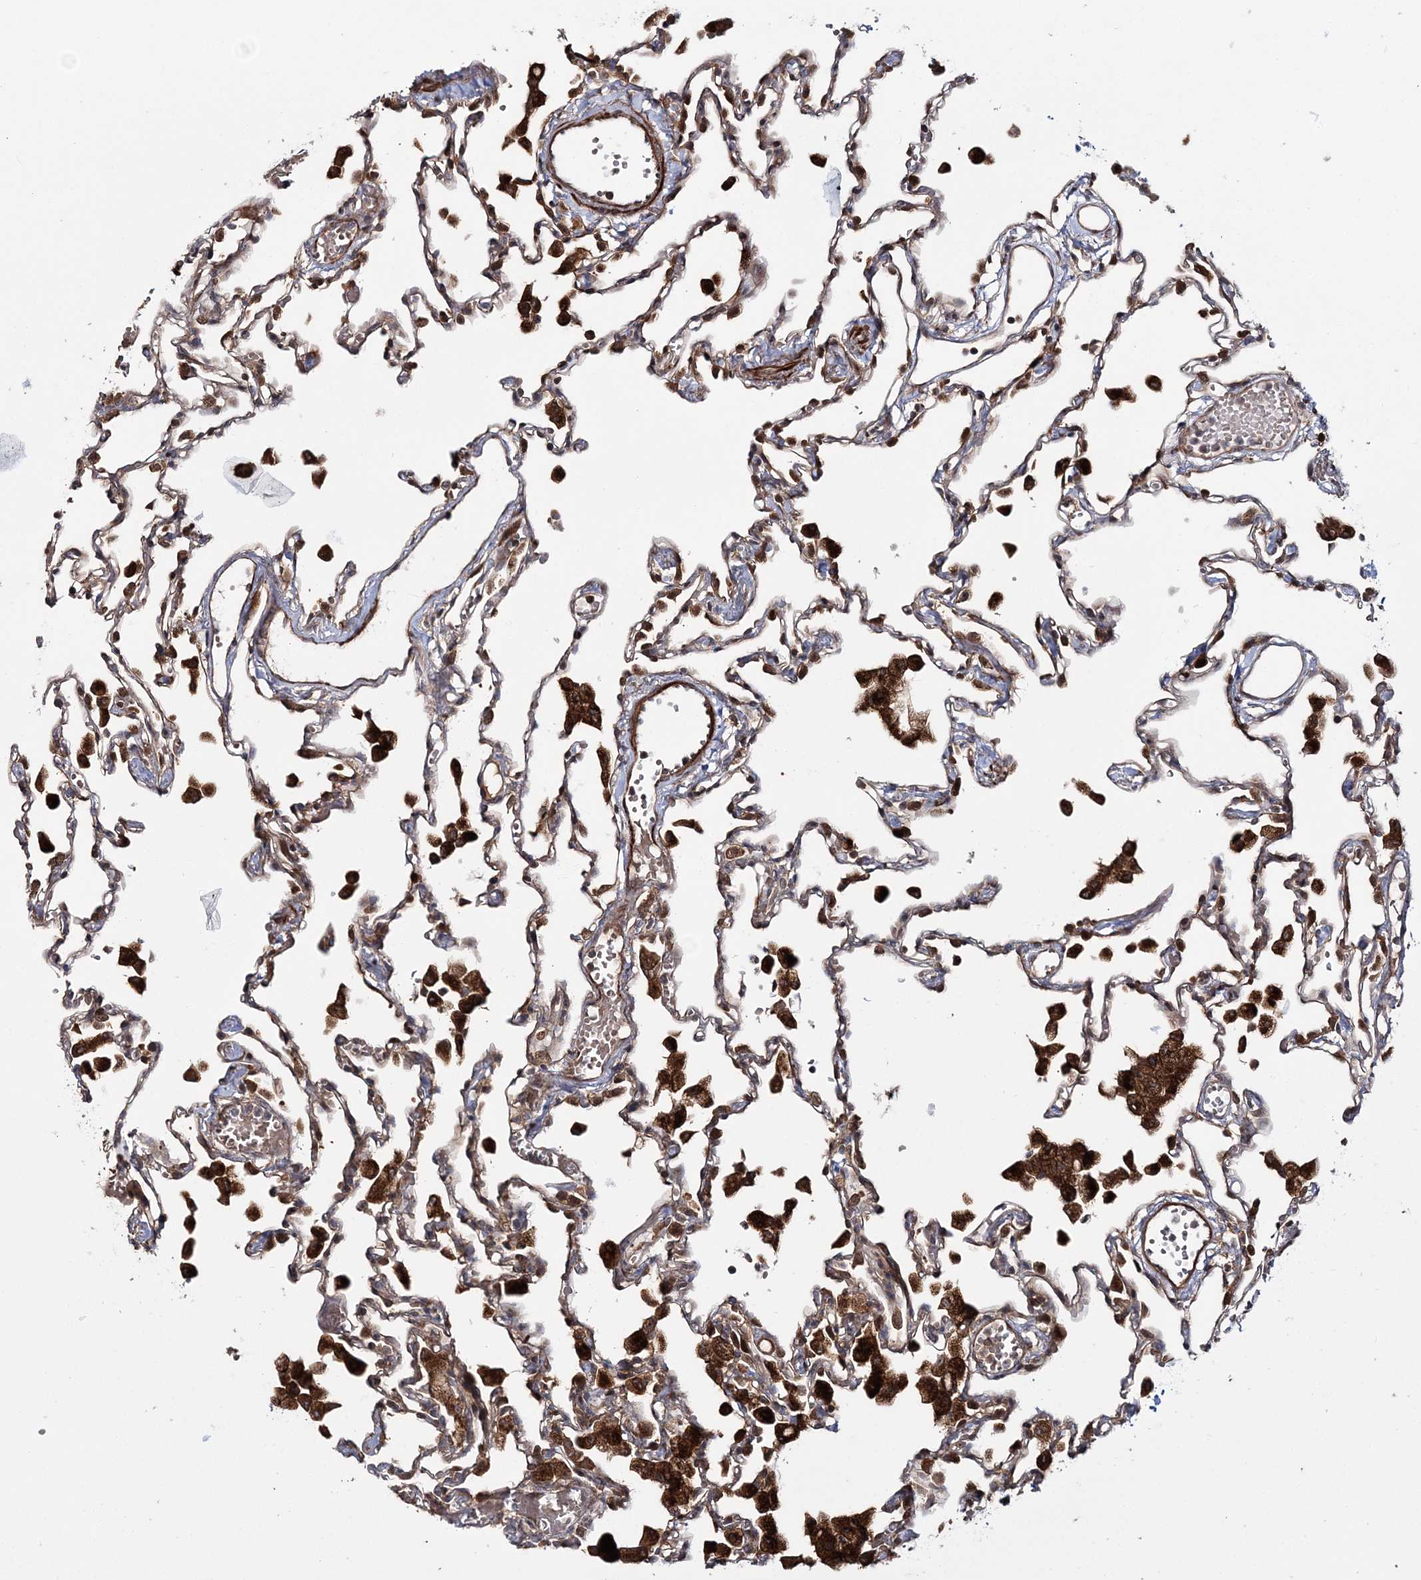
{"staining": {"intensity": "moderate", "quantity": "25%-75%", "location": "cytoplasmic/membranous"}, "tissue": "lung", "cell_type": "Alveolar cells", "image_type": "normal", "snomed": [{"axis": "morphology", "description": "Normal tissue, NOS"}, {"axis": "topography", "description": "Bronchus"}, {"axis": "topography", "description": "Lung"}], "caption": "A brown stain labels moderate cytoplasmic/membranous expression of a protein in alveolar cells of benign lung. (IHC, brightfield microscopy, high magnification).", "gene": "MOCS2", "patient": {"sex": "female", "age": 49}}